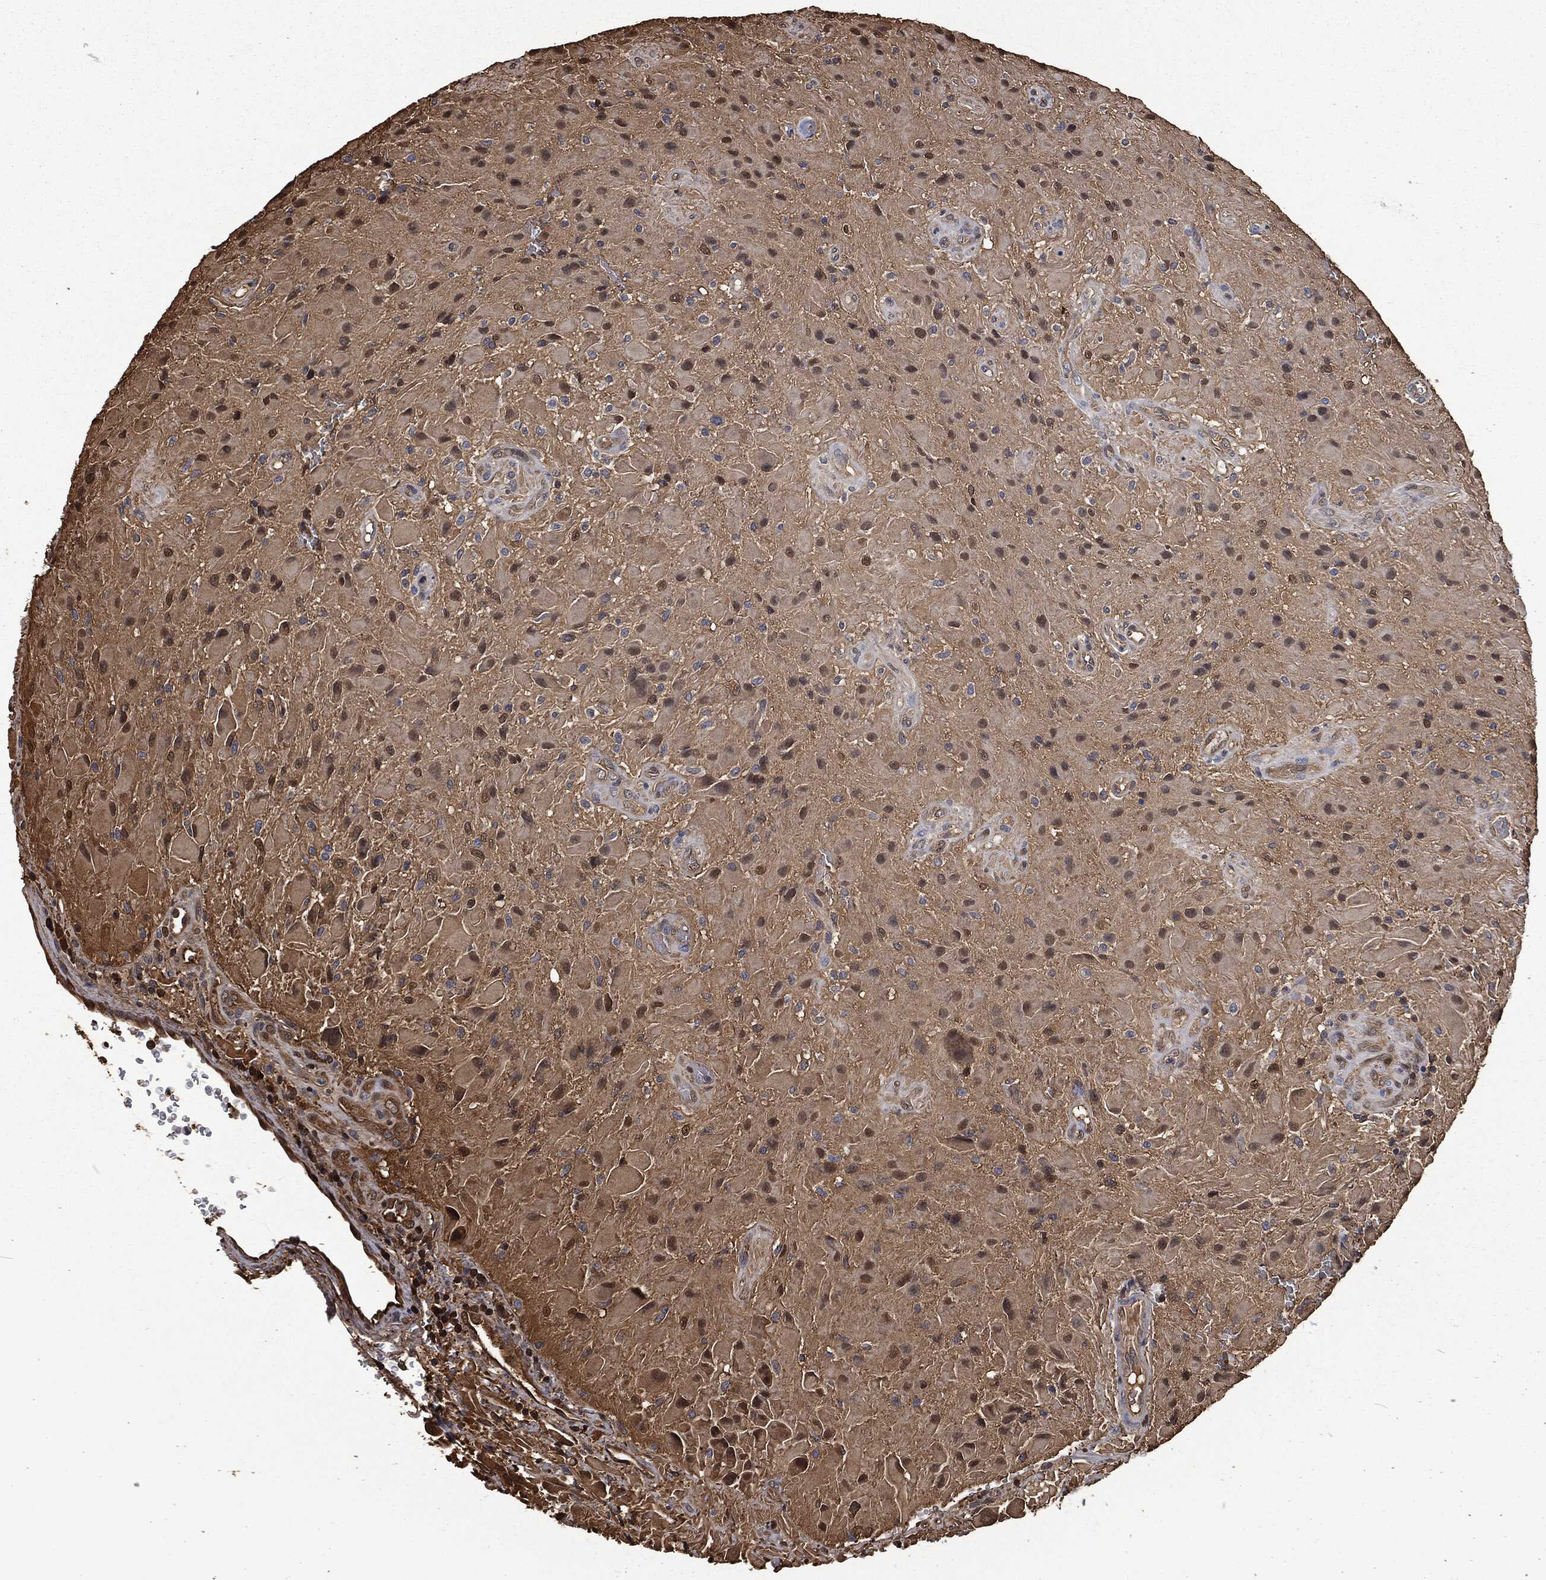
{"staining": {"intensity": "moderate", "quantity": "<25%", "location": "cytoplasmic/membranous,nuclear"}, "tissue": "glioma", "cell_type": "Tumor cells", "image_type": "cancer", "snomed": [{"axis": "morphology", "description": "Glioma, malignant, High grade"}, {"axis": "topography", "description": "Cerebral cortex"}], "caption": "Protein expression analysis of glioma demonstrates moderate cytoplasmic/membranous and nuclear staining in approximately <25% of tumor cells.", "gene": "PRDX4", "patient": {"sex": "male", "age": 35}}